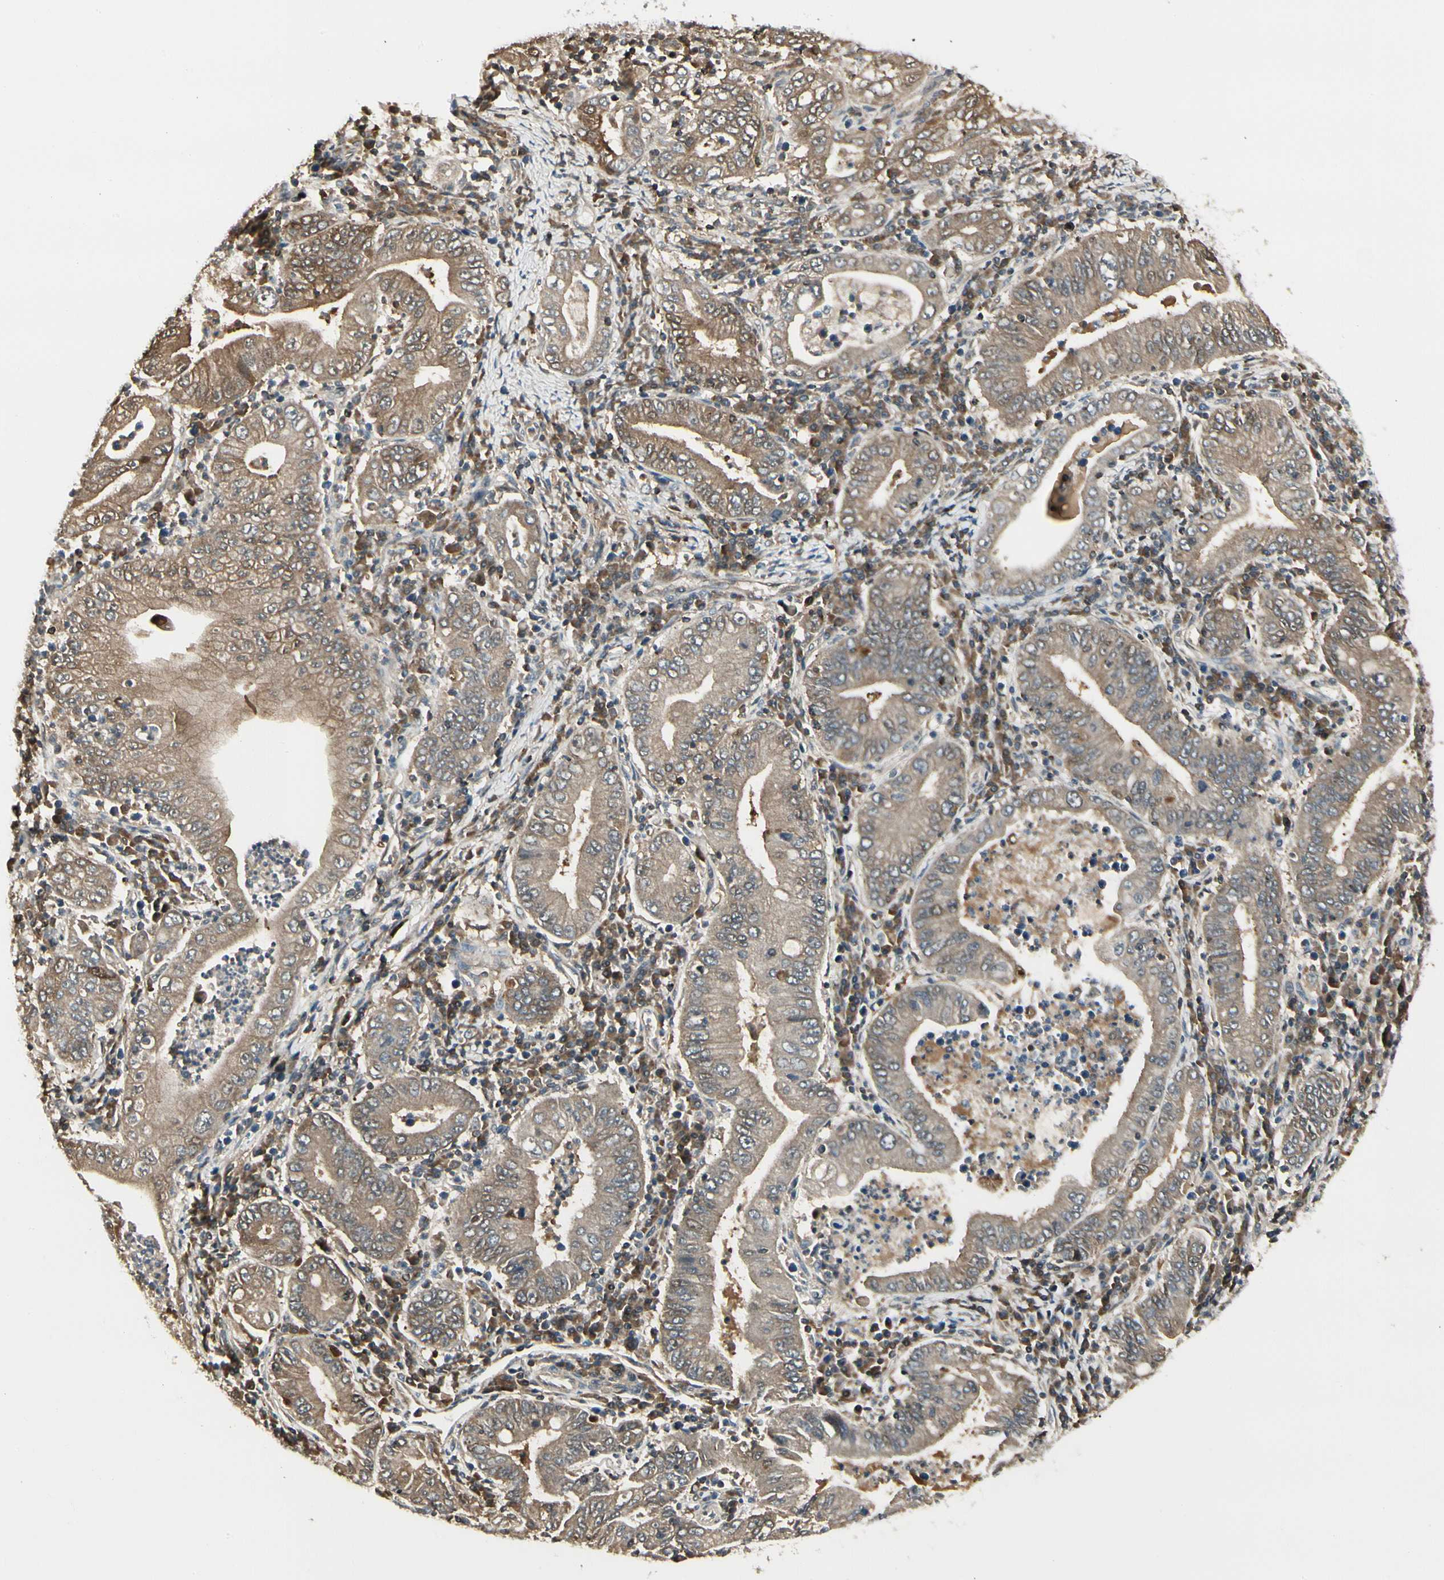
{"staining": {"intensity": "moderate", "quantity": ">75%", "location": "cytoplasmic/membranous"}, "tissue": "stomach cancer", "cell_type": "Tumor cells", "image_type": "cancer", "snomed": [{"axis": "morphology", "description": "Normal tissue, NOS"}, {"axis": "morphology", "description": "Adenocarcinoma, NOS"}, {"axis": "topography", "description": "Esophagus"}, {"axis": "topography", "description": "Stomach, upper"}, {"axis": "topography", "description": "Peripheral nerve tissue"}], "caption": "Stomach adenocarcinoma tissue demonstrates moderate cytoplasmic/membranous staining in approximately >75% of tumor cells, visualized by immunohistochemistry. (brown staining indicates protein expression, while blue staining denotes nuclei).", "gene": "EVC", "patient": {"sex": "male", "age": 62}}